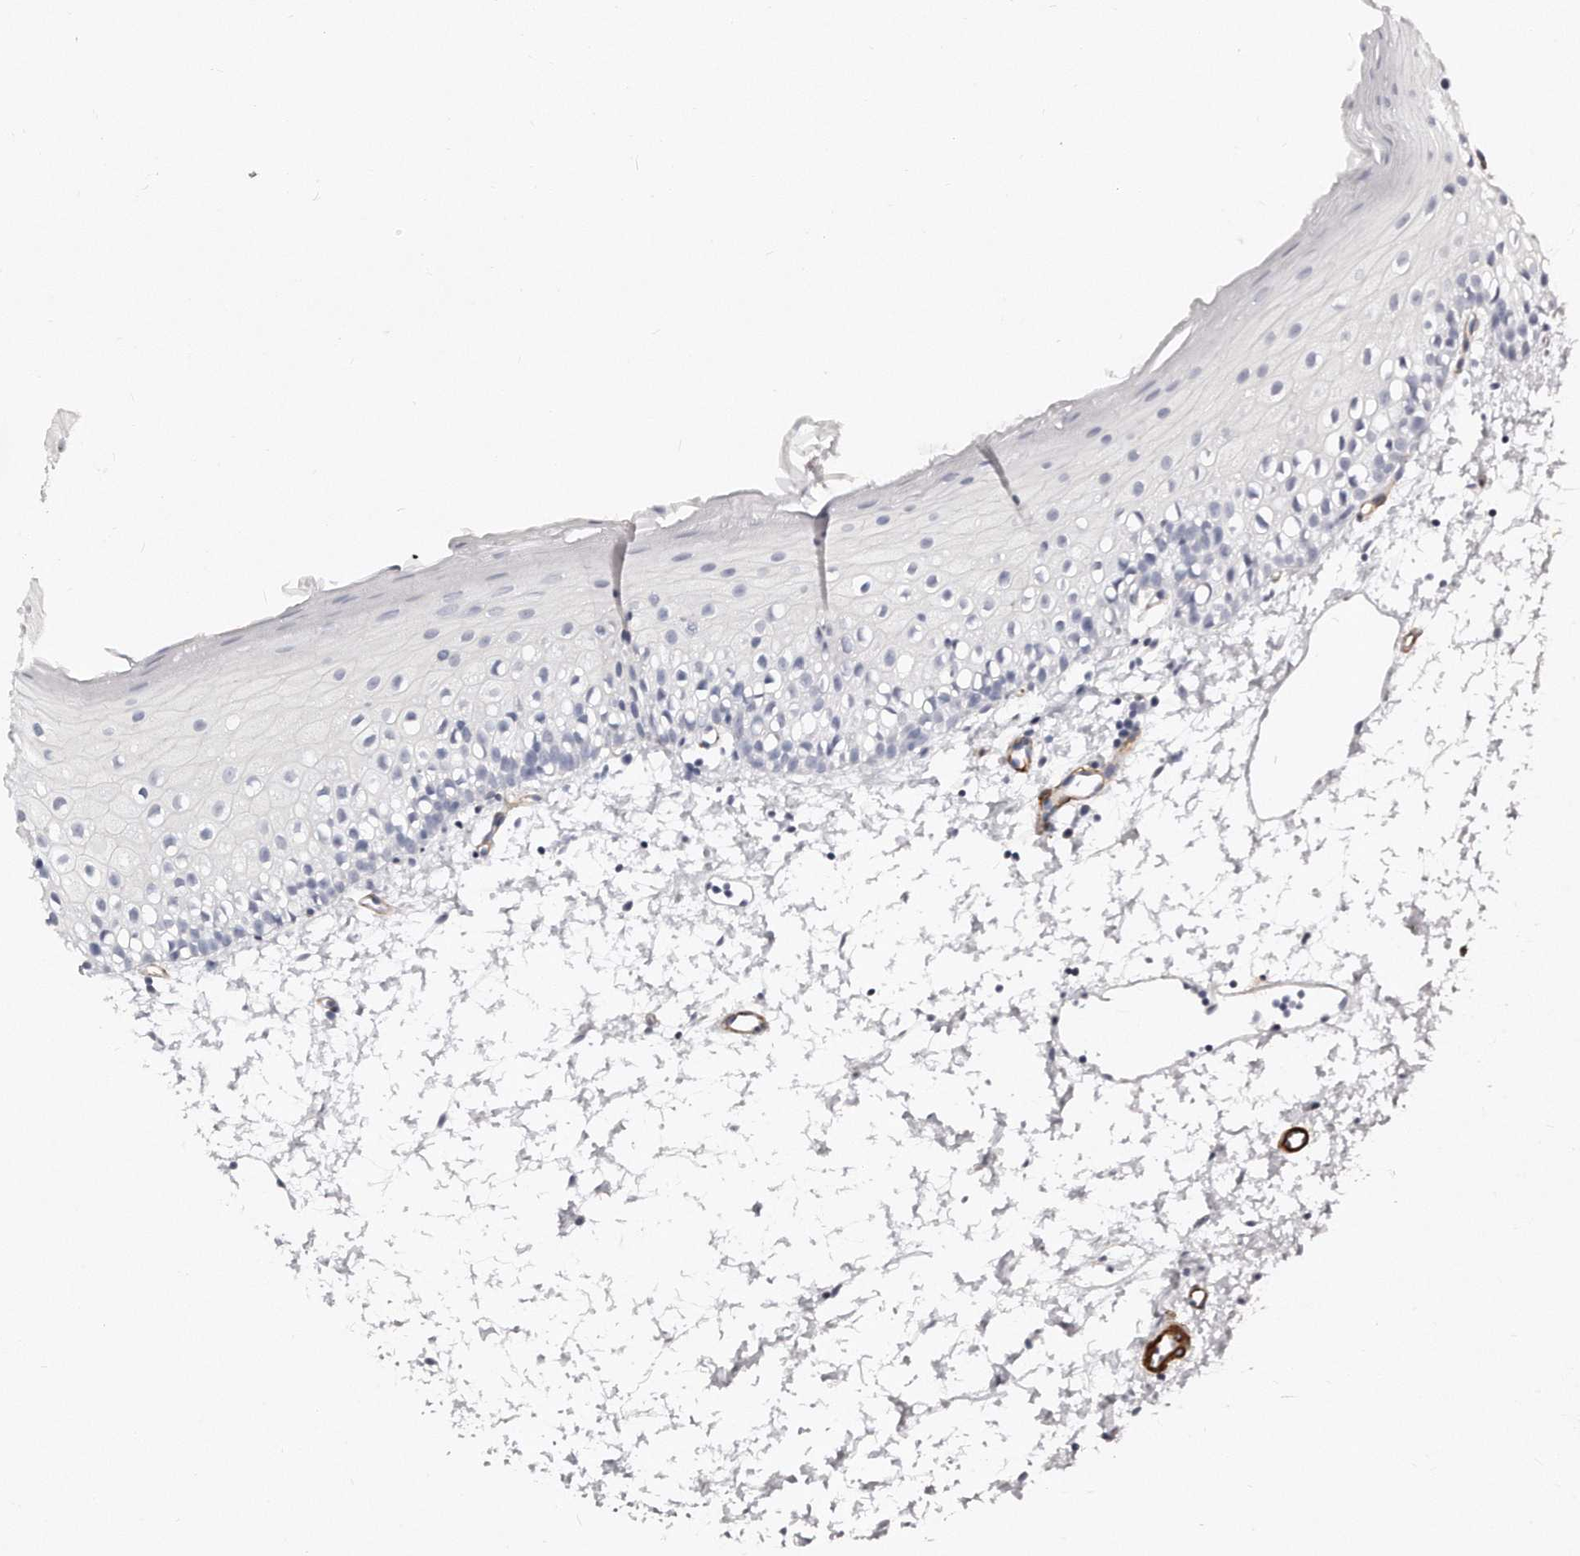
{"staining": {"intensity": "negative", "quantity": "none", "location": "none"}, "tissue": "oral mucosa", "cell_type": "Squamous epithelial cells", "image_type": "normal", "snomed": [{"axis": "morphology", "description": "Normal tissue, NOS"}, {"axis": "topography", "description": "Oral tissue"}], "caption": "Immunohistochemistry (IHC) image of normal human oral mucosa stained for a protein (brown), which displays no staining in squamous epithelial cells. (DAB (3,3'-diaminobenzidine) IHC with hematoxylin counter stain).", "gene": "LMOD1", "patient": {"sex": "male", "age": 28}}